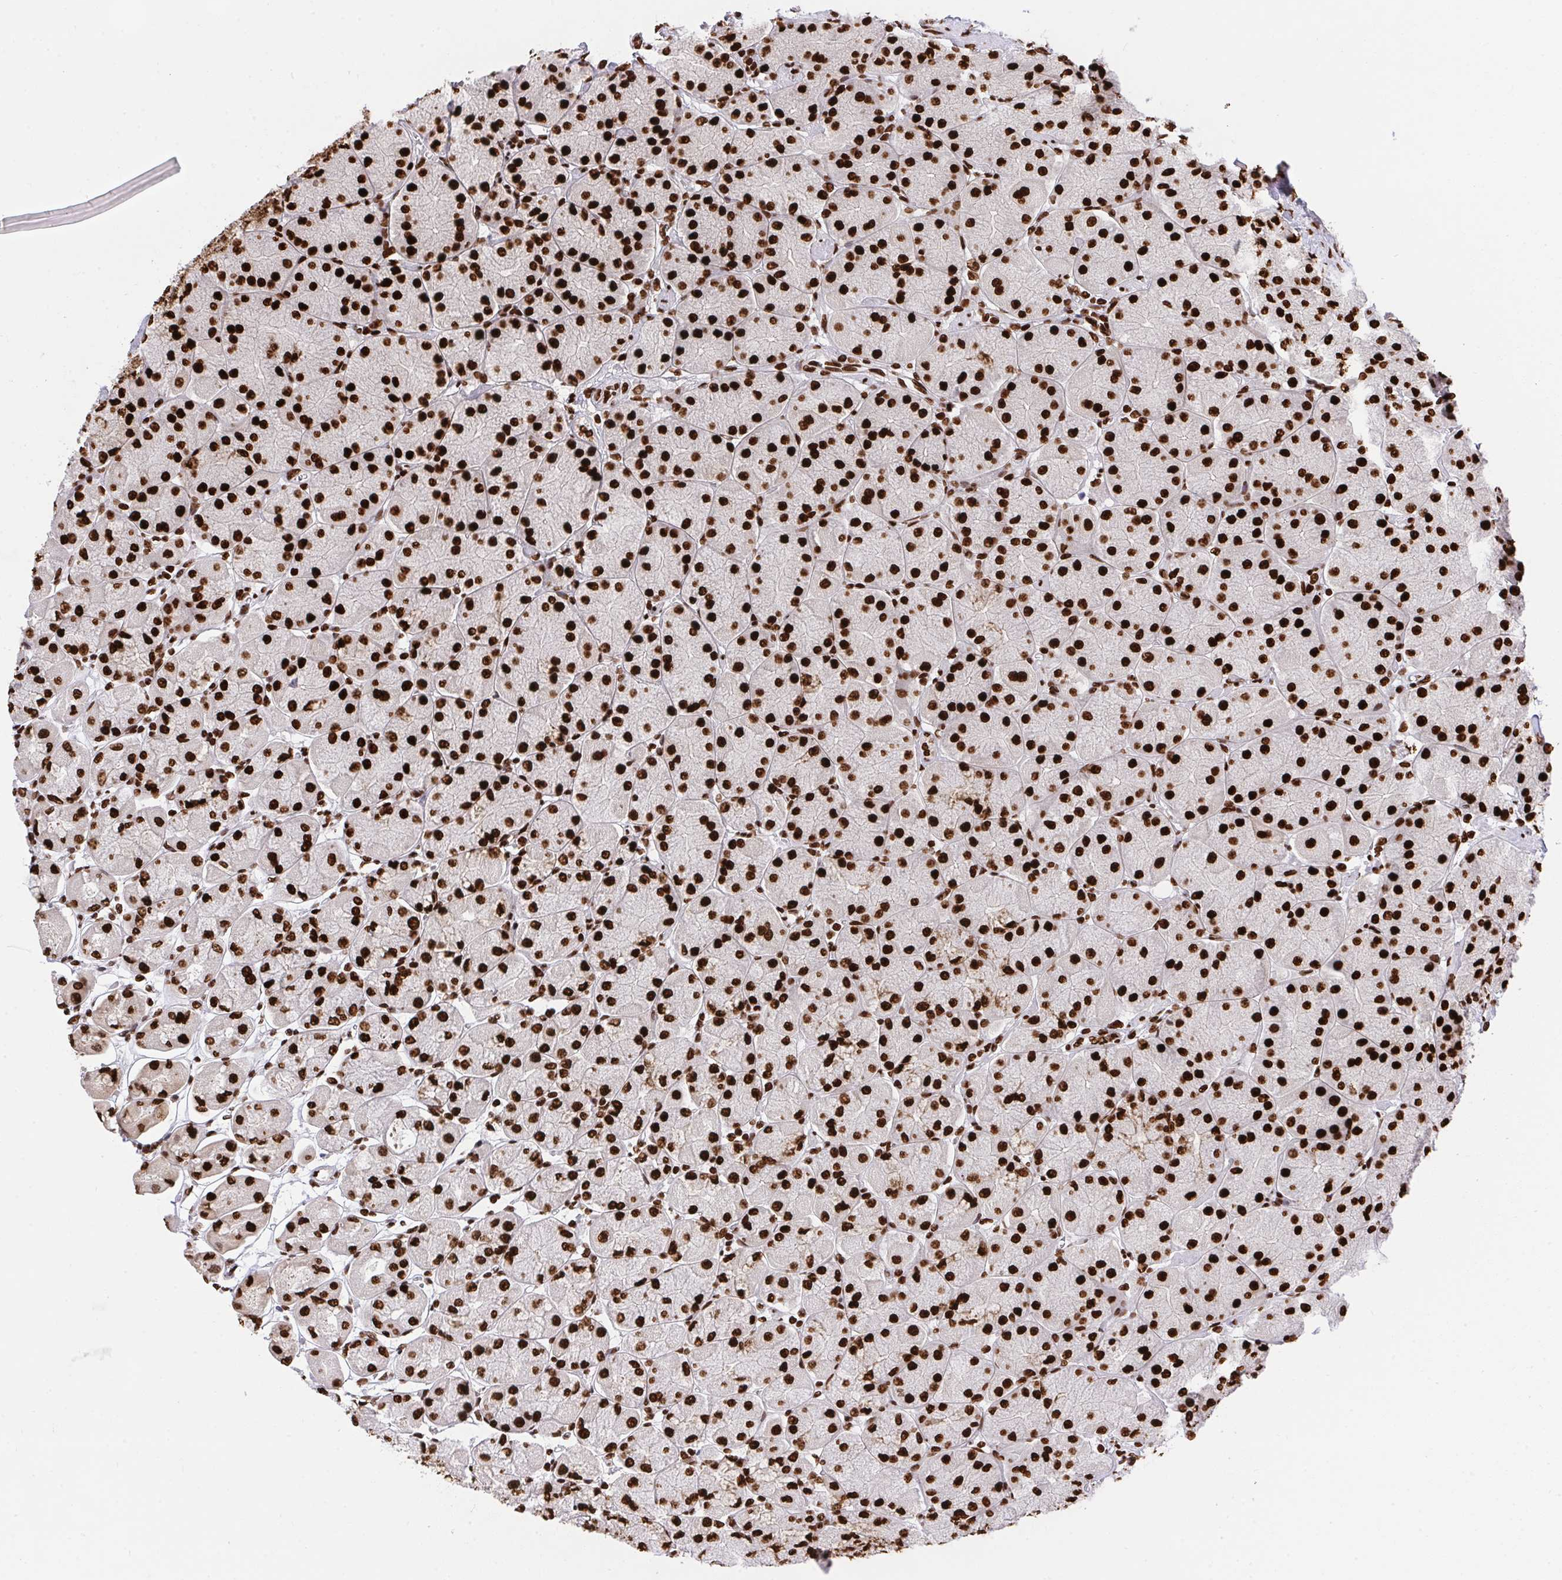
{"staining": {"intensity": "strong", "quantity": ">75%", "location": "cytoplasmic/membranous,nuclear"}, "tissue": "stomach", "cell_type": "Glandular cells", "image_type": "normal", "snomed": [{"axis": "morphology", "description": "Normal tissue, NOS"}, {"axis": "topography", "description": "Stomach, upper"}], "caption": "A high amount of strong cytoplasmic/membranous,nuclear positivity is identified in about >75% of glandular cells in benign stomach.", "gene": "HNRNPL", "patient": {"sex": "female", "age": 56}}